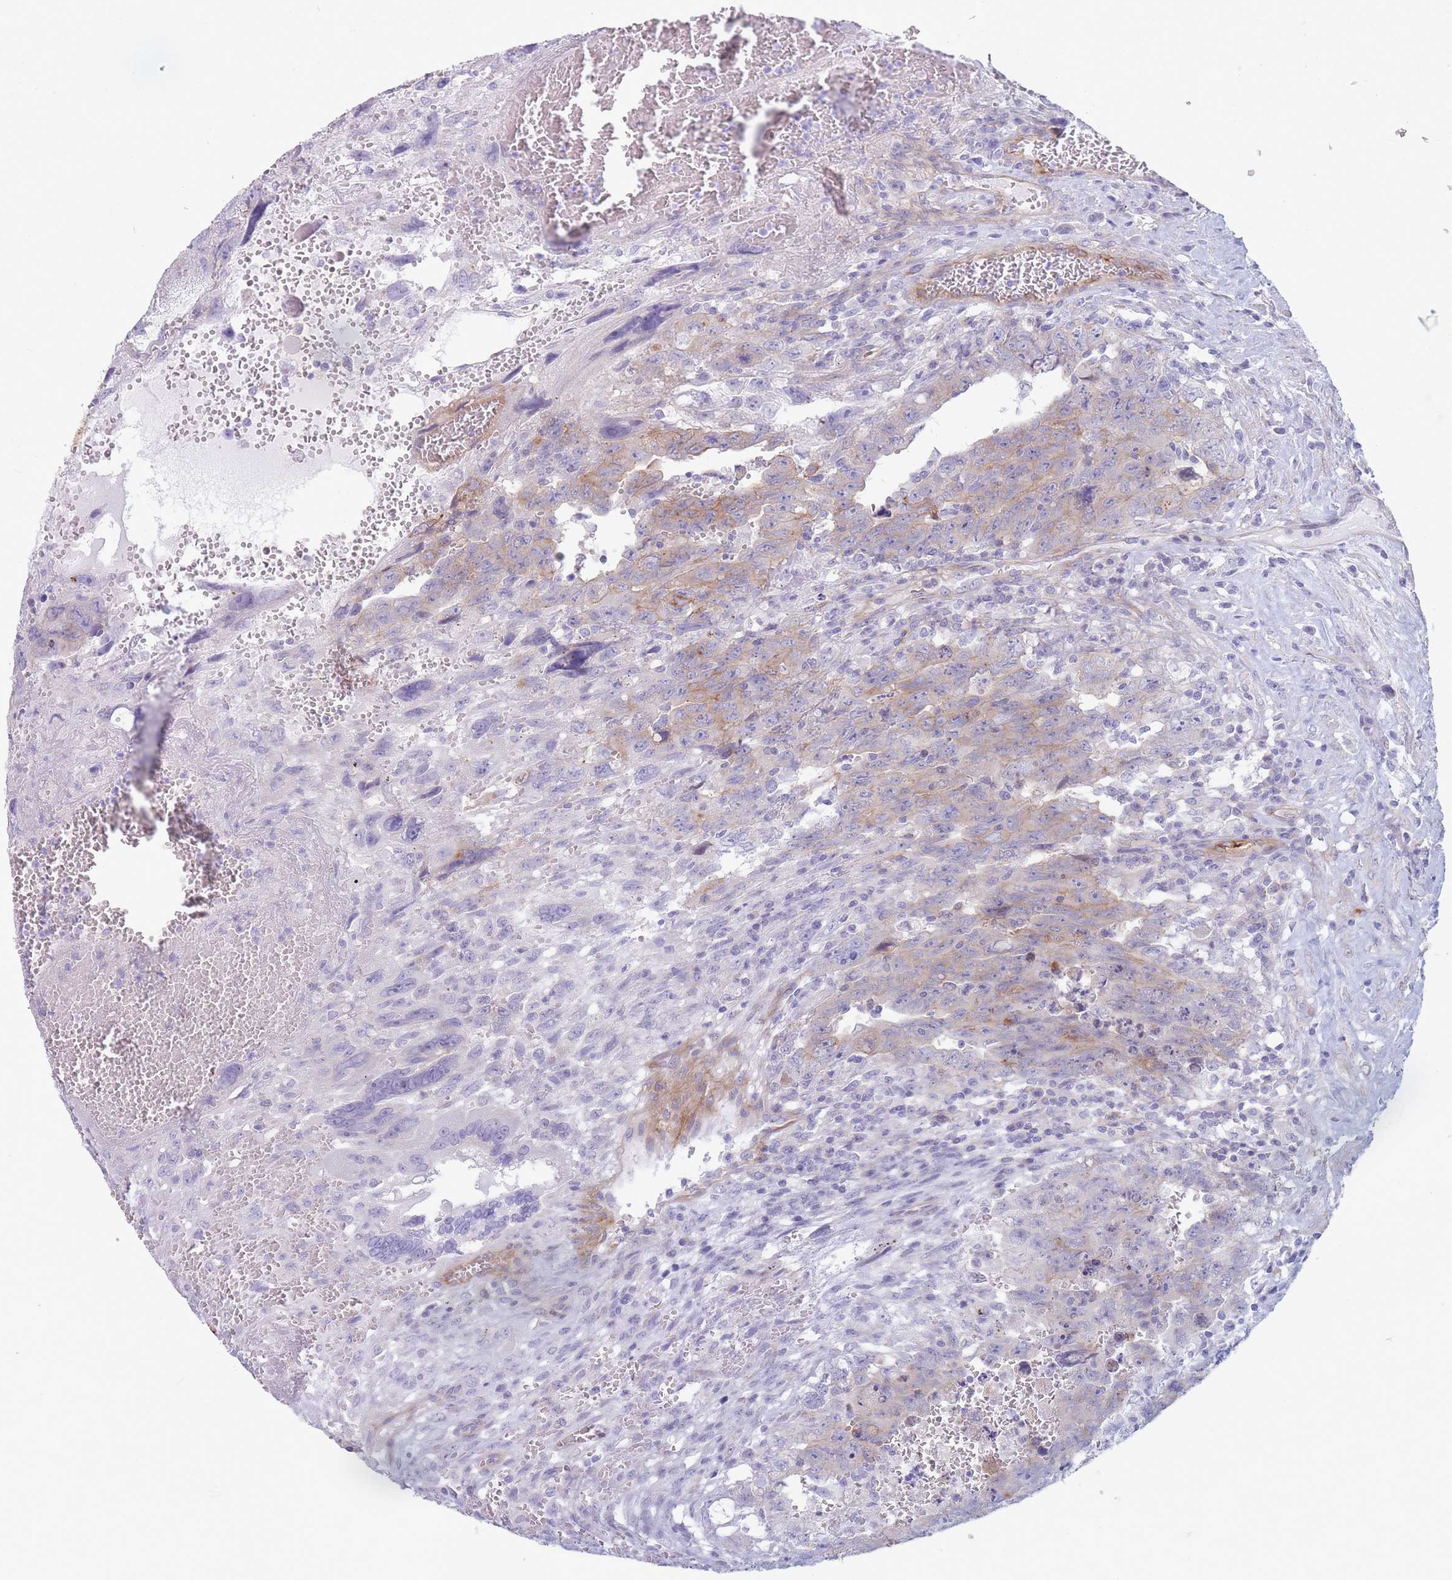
{"staining": {"intensity": "weak", "quantity": "25%-75%", "location": "cytoplasmic/membranous"}, "tissue": "testis cancer", "cell_type": "Tumor cells", "image_type": "cancer", "snomed": [{"axis": "morphology", "description": "Carcinoma, Embryonal, NOS"}, {"axis": "topography", "description": "Testis"}], "caption": "DAB (3,3'-diaminobenzidine) immunohistochemical staining of testis cancer demonstrates weak cytoplasmic/membranous protein staining in approximately 25%-75% of tumor cells.", "gene": "PLPP1", "patient": {"sex": "male", "age": 28}}